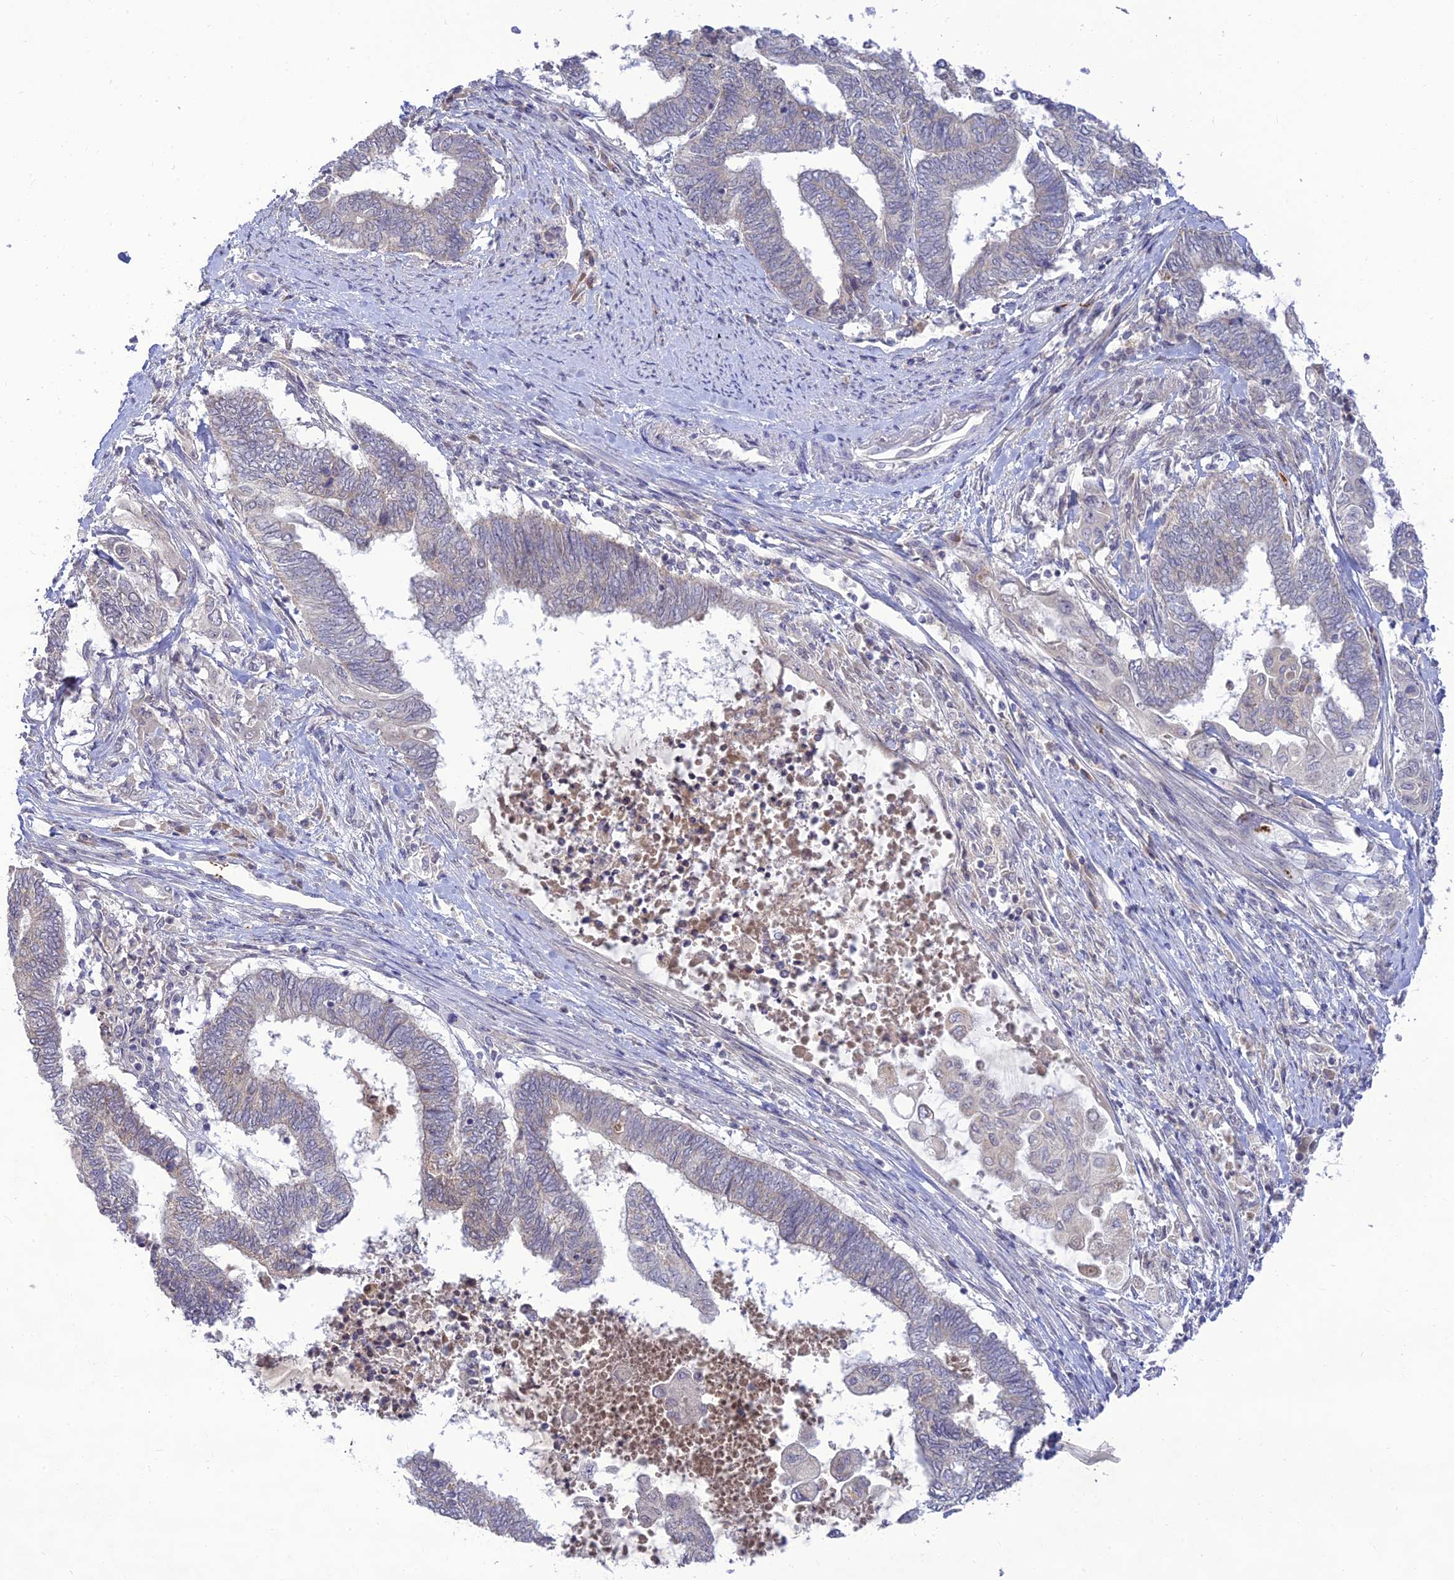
{"staining": {"intensity": "weak", "quantity": "<25%", "location": "cytoplasmic/membranous"}, "tissue": "endometrial cancer", "cell_type": "Tumor cells", "image_type": "cancer", "snomed": [{"axis": "morphology", "description": "Adenocarcinoma, NOS"}, {"axis": "topography", "description": "Uterus"}, {"axis": "topography", "description": "Endometrium"}], "caption": "Endometrial adenocarcinoma was stained to show a protein in brown. There is no significant expression in tumor cells.", "gene": "TMEM40", "patient": {"sex": "female", "age": 70}}